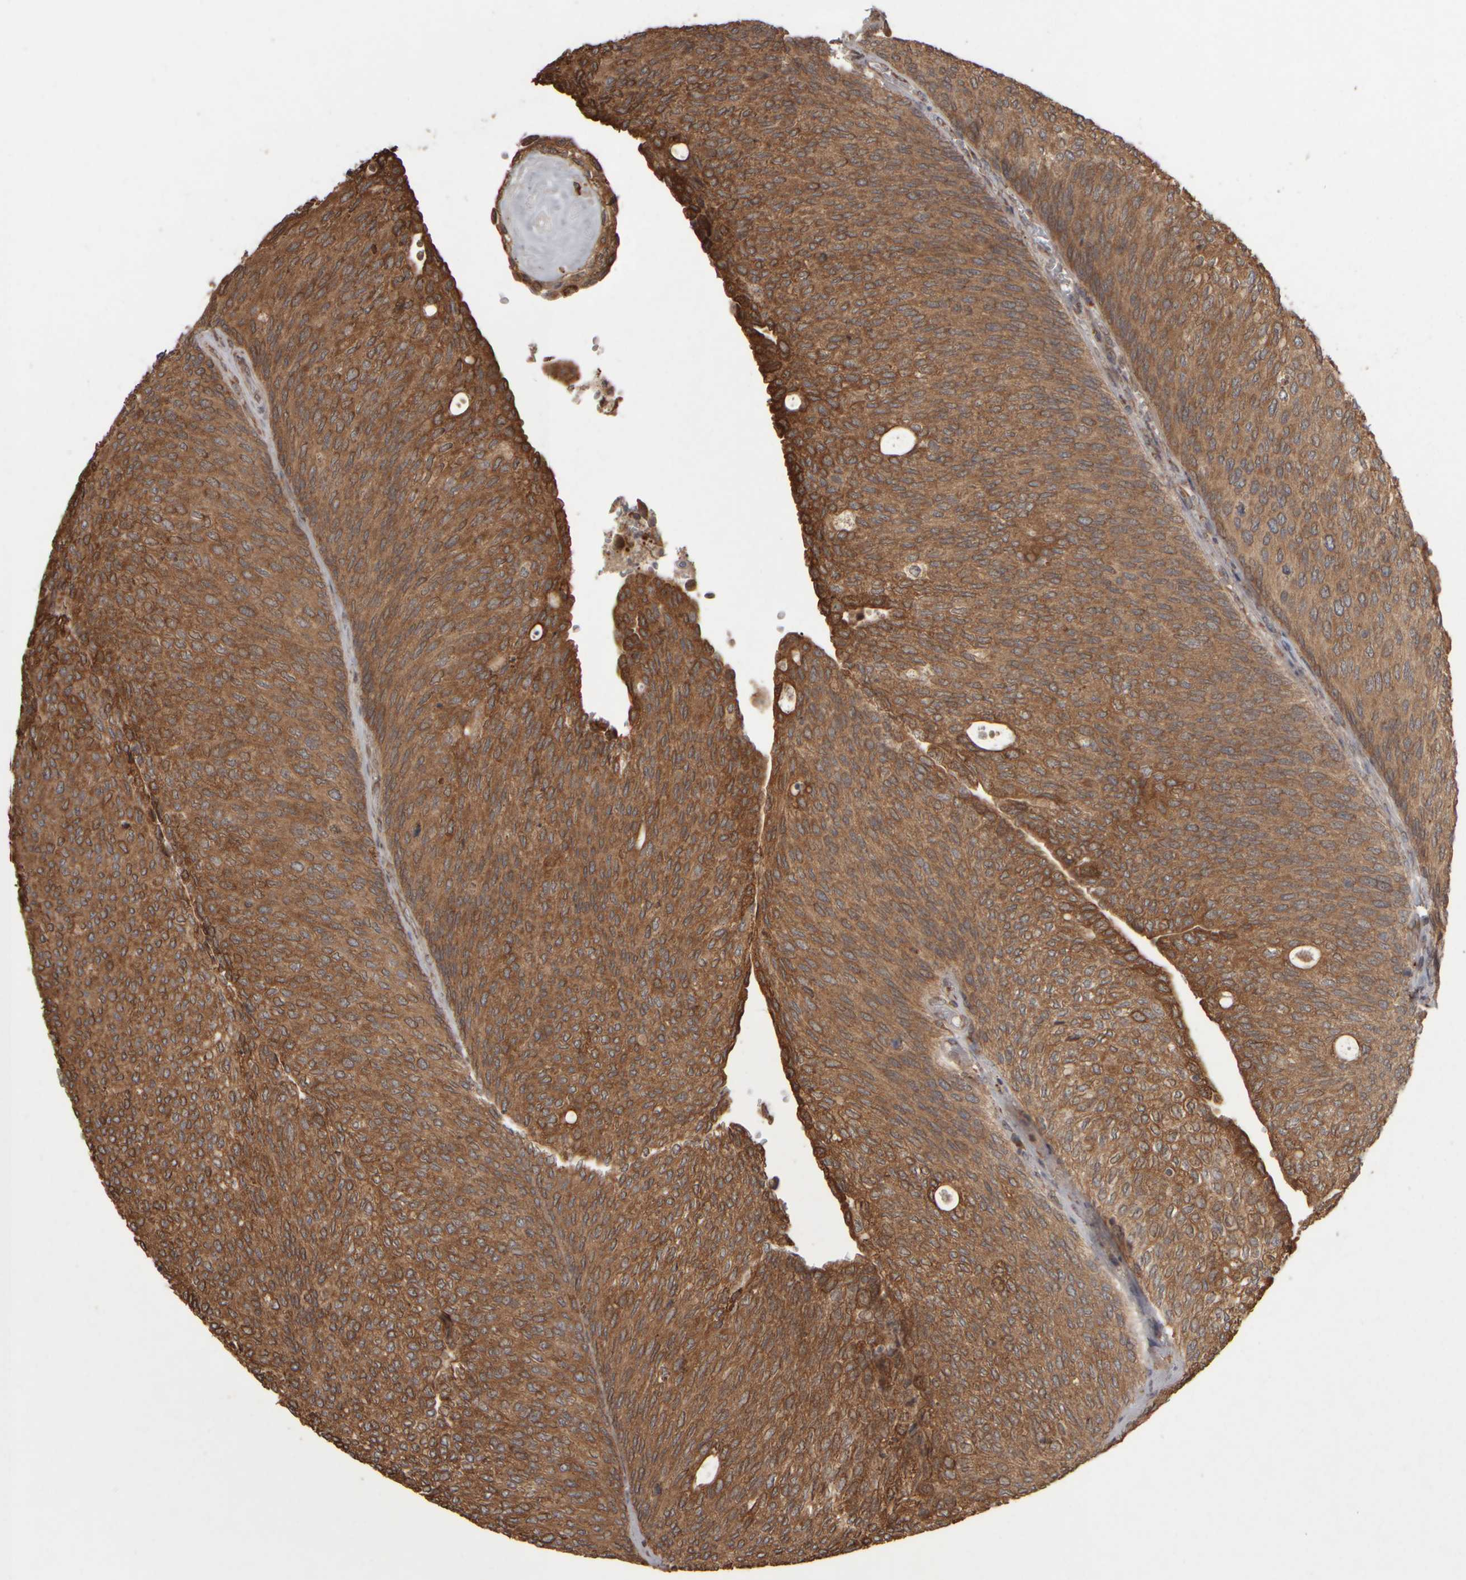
{"staining": {"intensity": "strong", "quantity": ">75%", "location": "cytoplasmic/membranous"}, "tissue": "urothelial cancer", "cell_type": "Tumor cells", "image_type": "cancer", "snomed": [{"axis": "morphology", "description": "Urothelial carcinoma, Low grade"}, {"axis": "topography", "description": "Urinary bladder"}], "caption": "This is a photomicrograph of immunohistochemistry staining of urothelial carcinoma (low-grade), which shows strong expression in the cytoplasmic/membranous of tumor cells.", "gene": "AGBL3", "patient": {"sex": "female", "age": 79}}